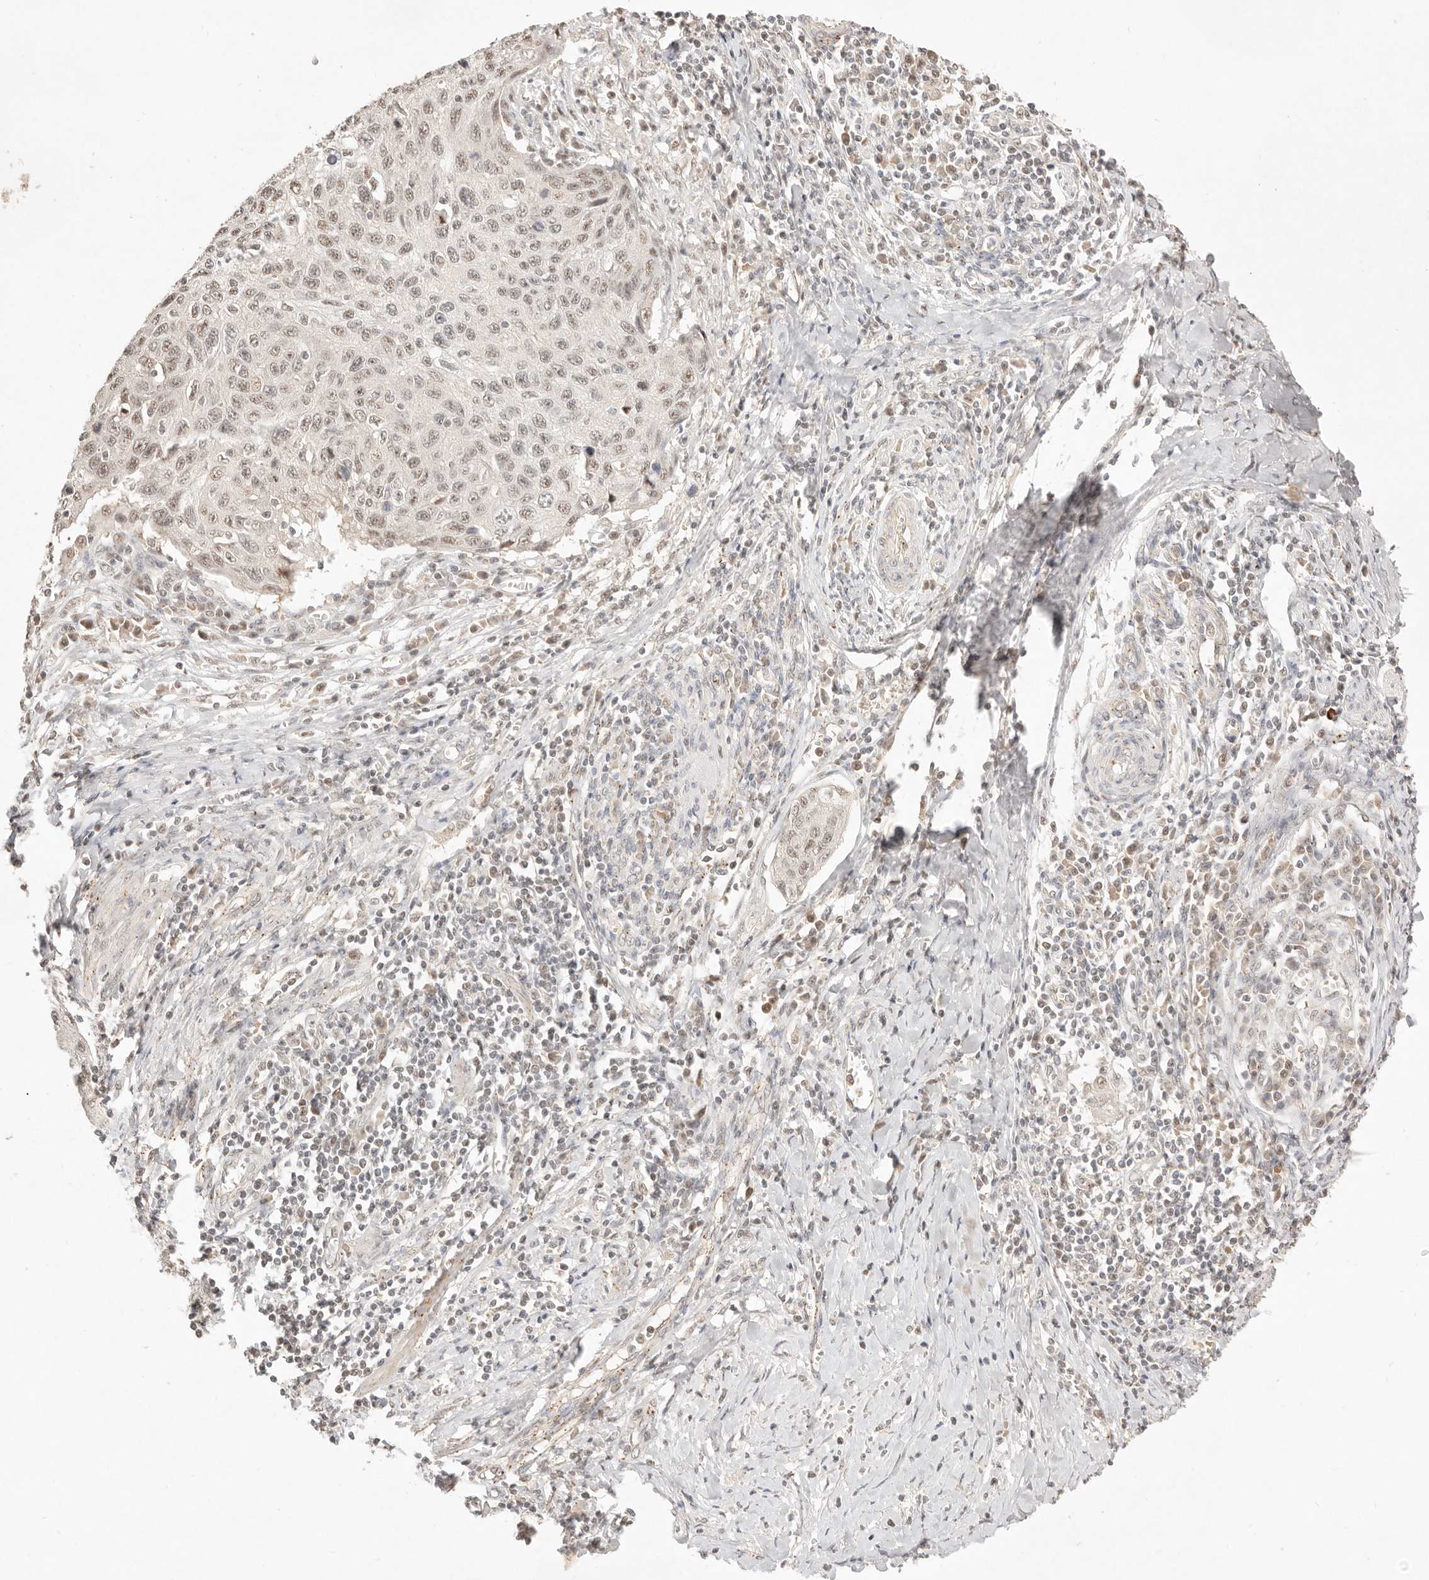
{"staining": {"intensity": "moderate", "quantity": ">75%", "location": "nuclear"}, "tissue": "cervical cancer", "cell_type": "Tumor cells", "image_type": "cancer", "snomed": [{"axis": "morphology", "description": "Squamous cell carcinoma, NOS"}, {"axis": "topography", "description": "Cervix"}], "caption": "The micrograph exhibits a brown stain indicating the presence of a protein in the nuclear of tumor cells in cervical squamous cell carcinoma.", "gene": "MEP1A", "patient": {"sex": "female", "age": 53}}